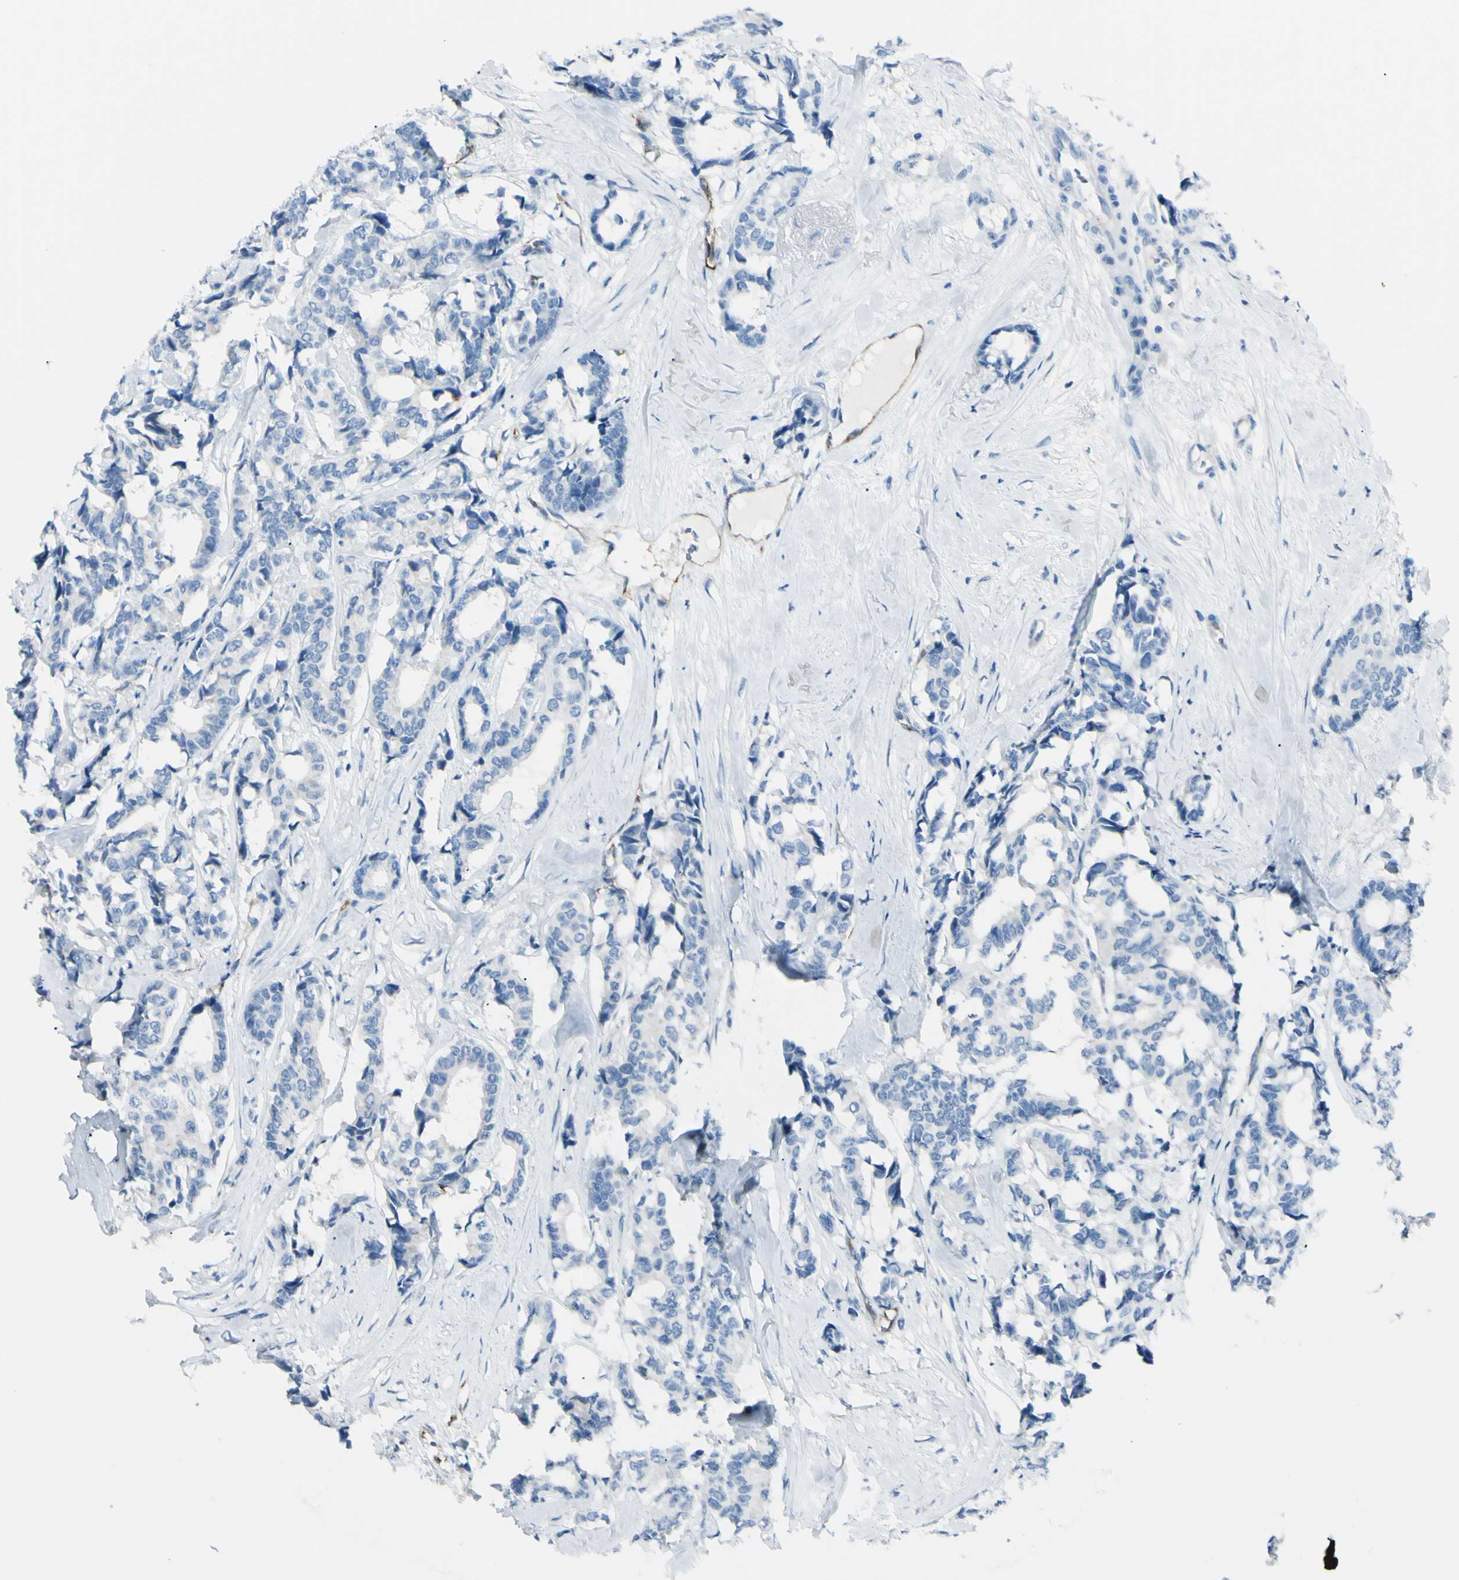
{"staining": {"intensity": "negative", "quantity": "none", "location": "none"}, "tissue": "breast cancer", "cell_type": "Tumor cells", "image_type": "cancer", "snomed": [{"axis": "morphology", "description": "Duct carcinoma"}, {"axis": "topography", "description": "Breast"}], "caption": "Tumor cells are negative for brown protein staining in breast cancer. Nuclei are stained in blue.", "gene": "FOLH1", "patient": {"sex": "female", "age": 87}}